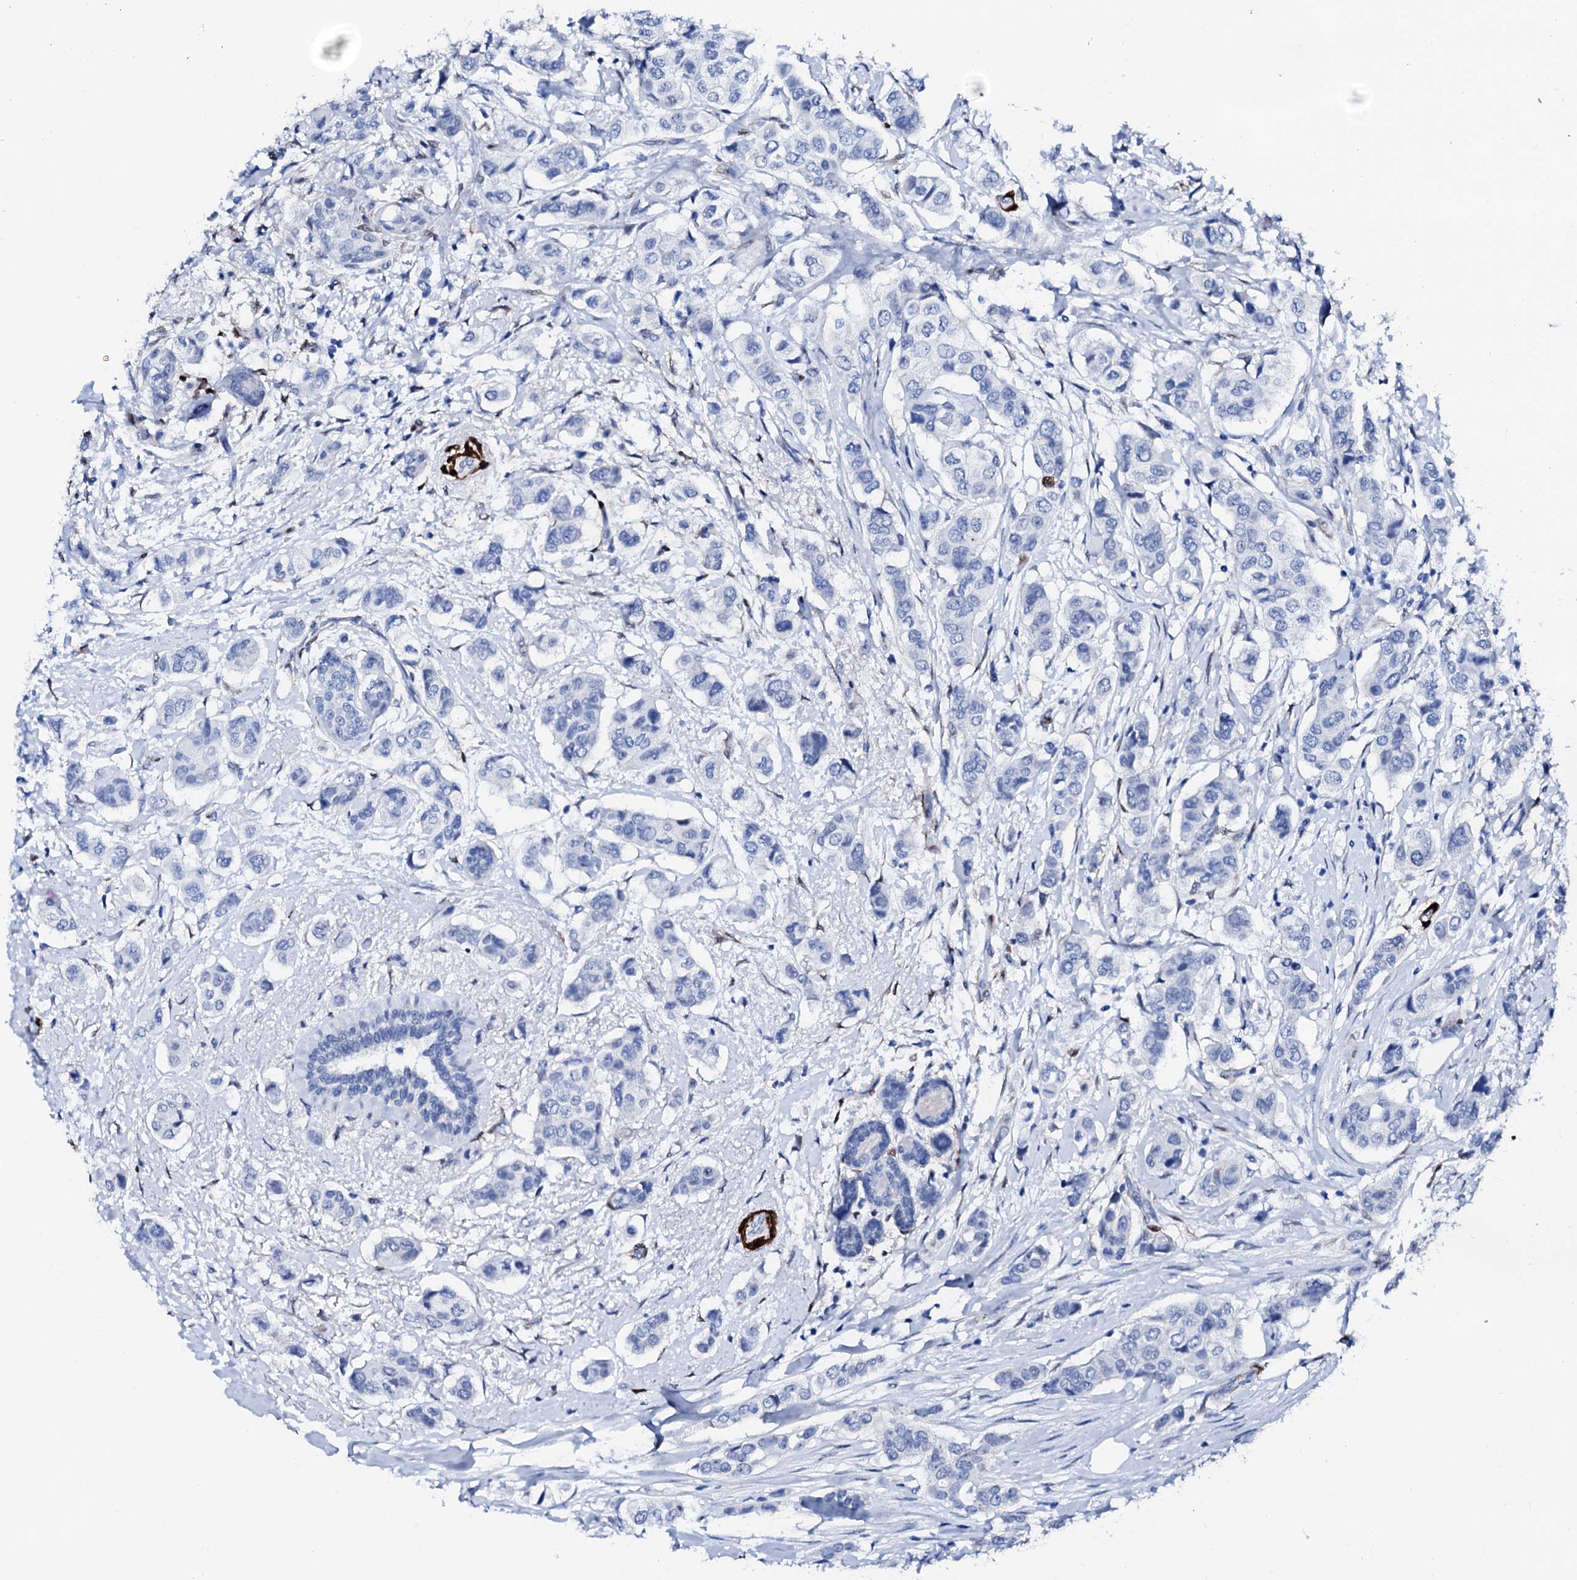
{"staining": {"intensity": "negative", "quantity": "none", "location": "none"}, "tissue": "breast cancer", "cell_type": "Tumor cells", "image_type": "cancer", "snomed": [{"axis": "morphology", "description": "Lobular carcinoma"}, {"axis": "topography", "description": "Breast"}], "caption": "Breast cancer (lobular carcinoma) stained for a protein using immunohistochemistry displays no staining tumor cells.", "gene": "NRIP2", "patient": {"sex": "female", "age": 51}}